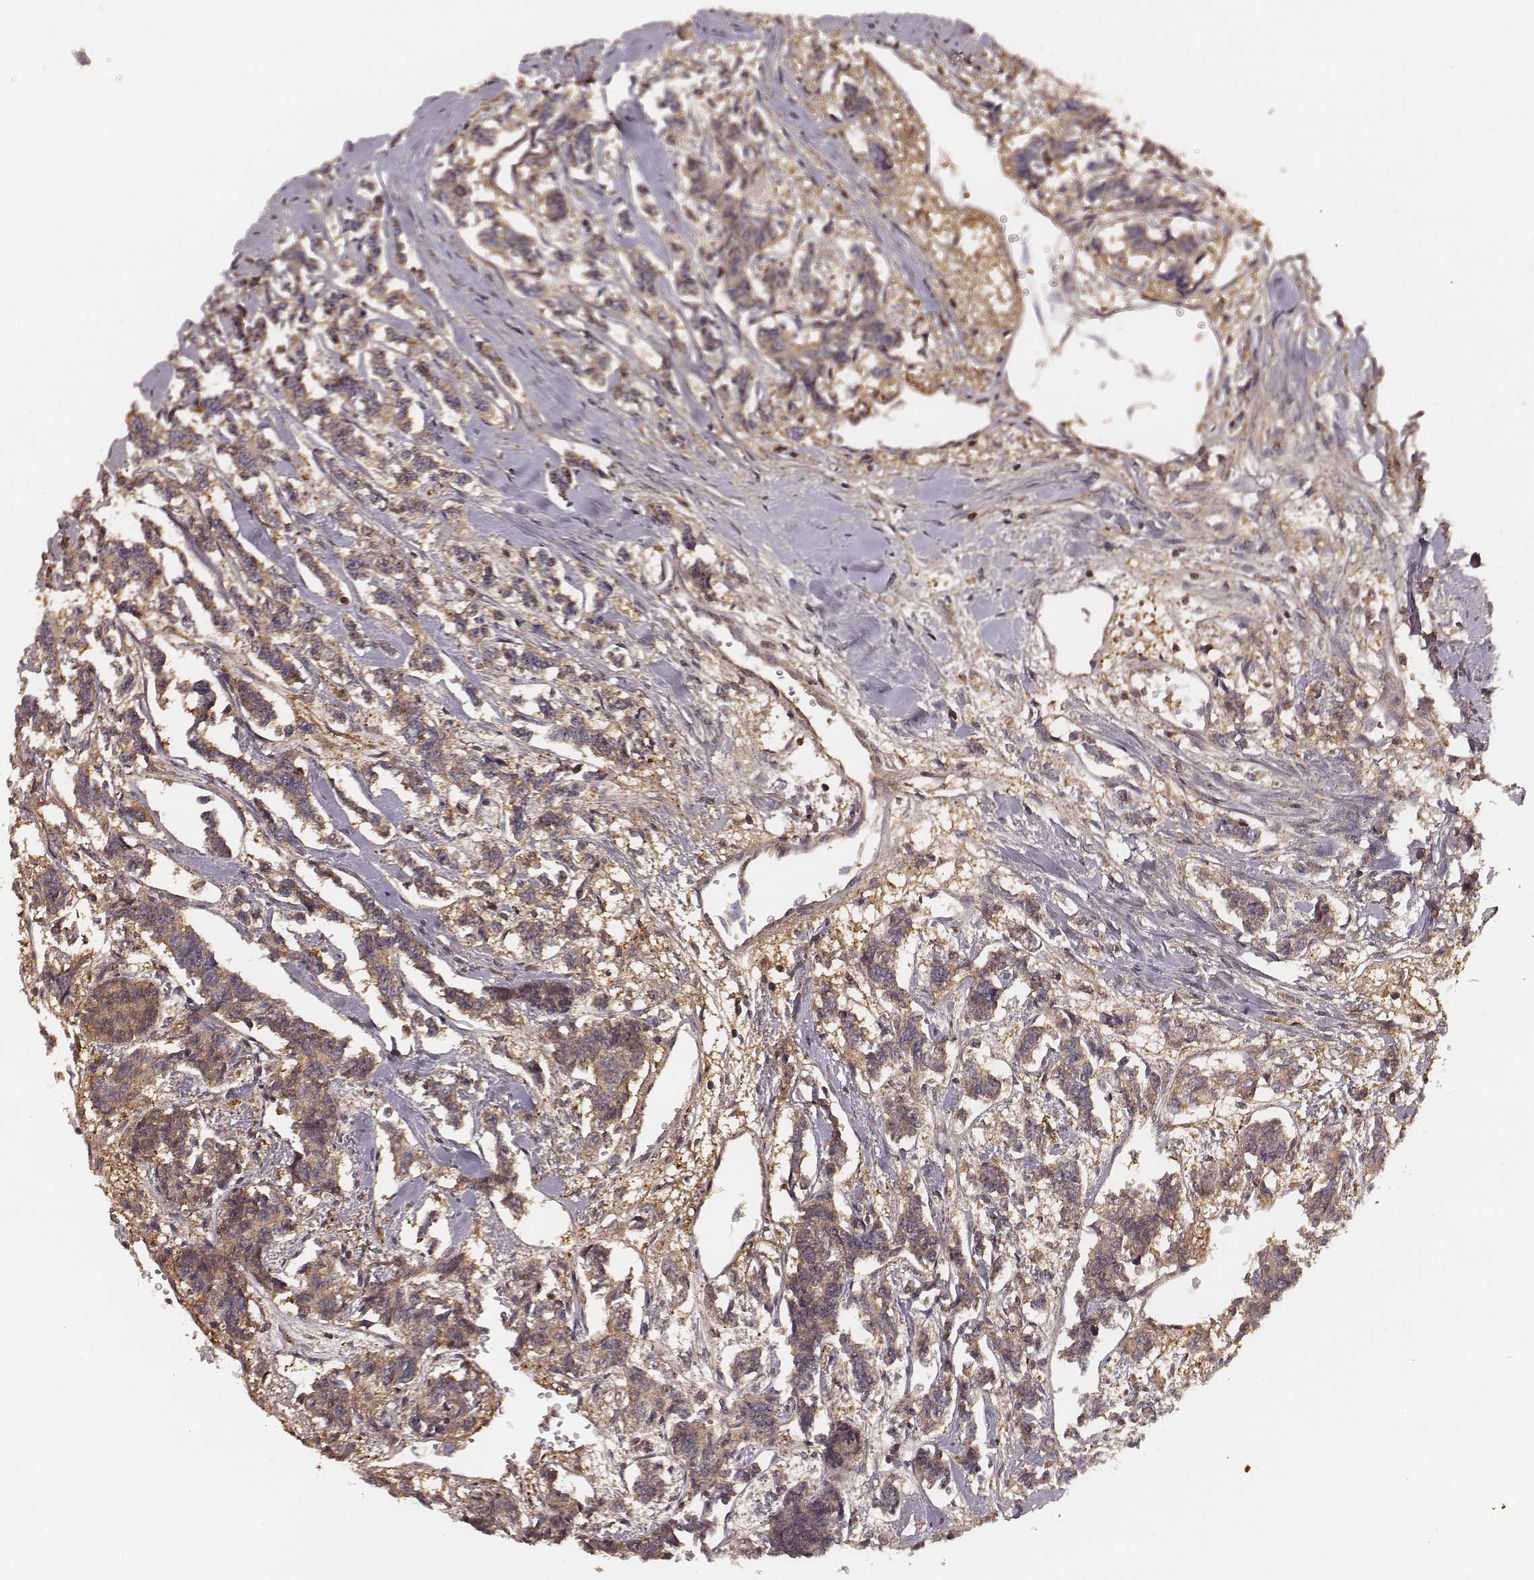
{"staining": {"intensity": "moderate", "quantity": ">75%", "location": "cytoplasmic/membranous"}, "tissue": "carcinoid", "cell_type": "Tumor cells", "image_type": "cancer", "snomed": [{"axis": "morphology", "description": "Carcinoid, malignant, NOS"}, {"axis": "topography", "description": "Kidney"}], "caption": "Immunohistochemistry (IHC) photomicrograph of carcinoid stained for a protein (brown), which reveals medium levels of moderate cytoplasmic/membranous expression in approximately >75% of tumor cells.", "gene": "CARS1", "patient": {"sex": "female", "age": 41}}